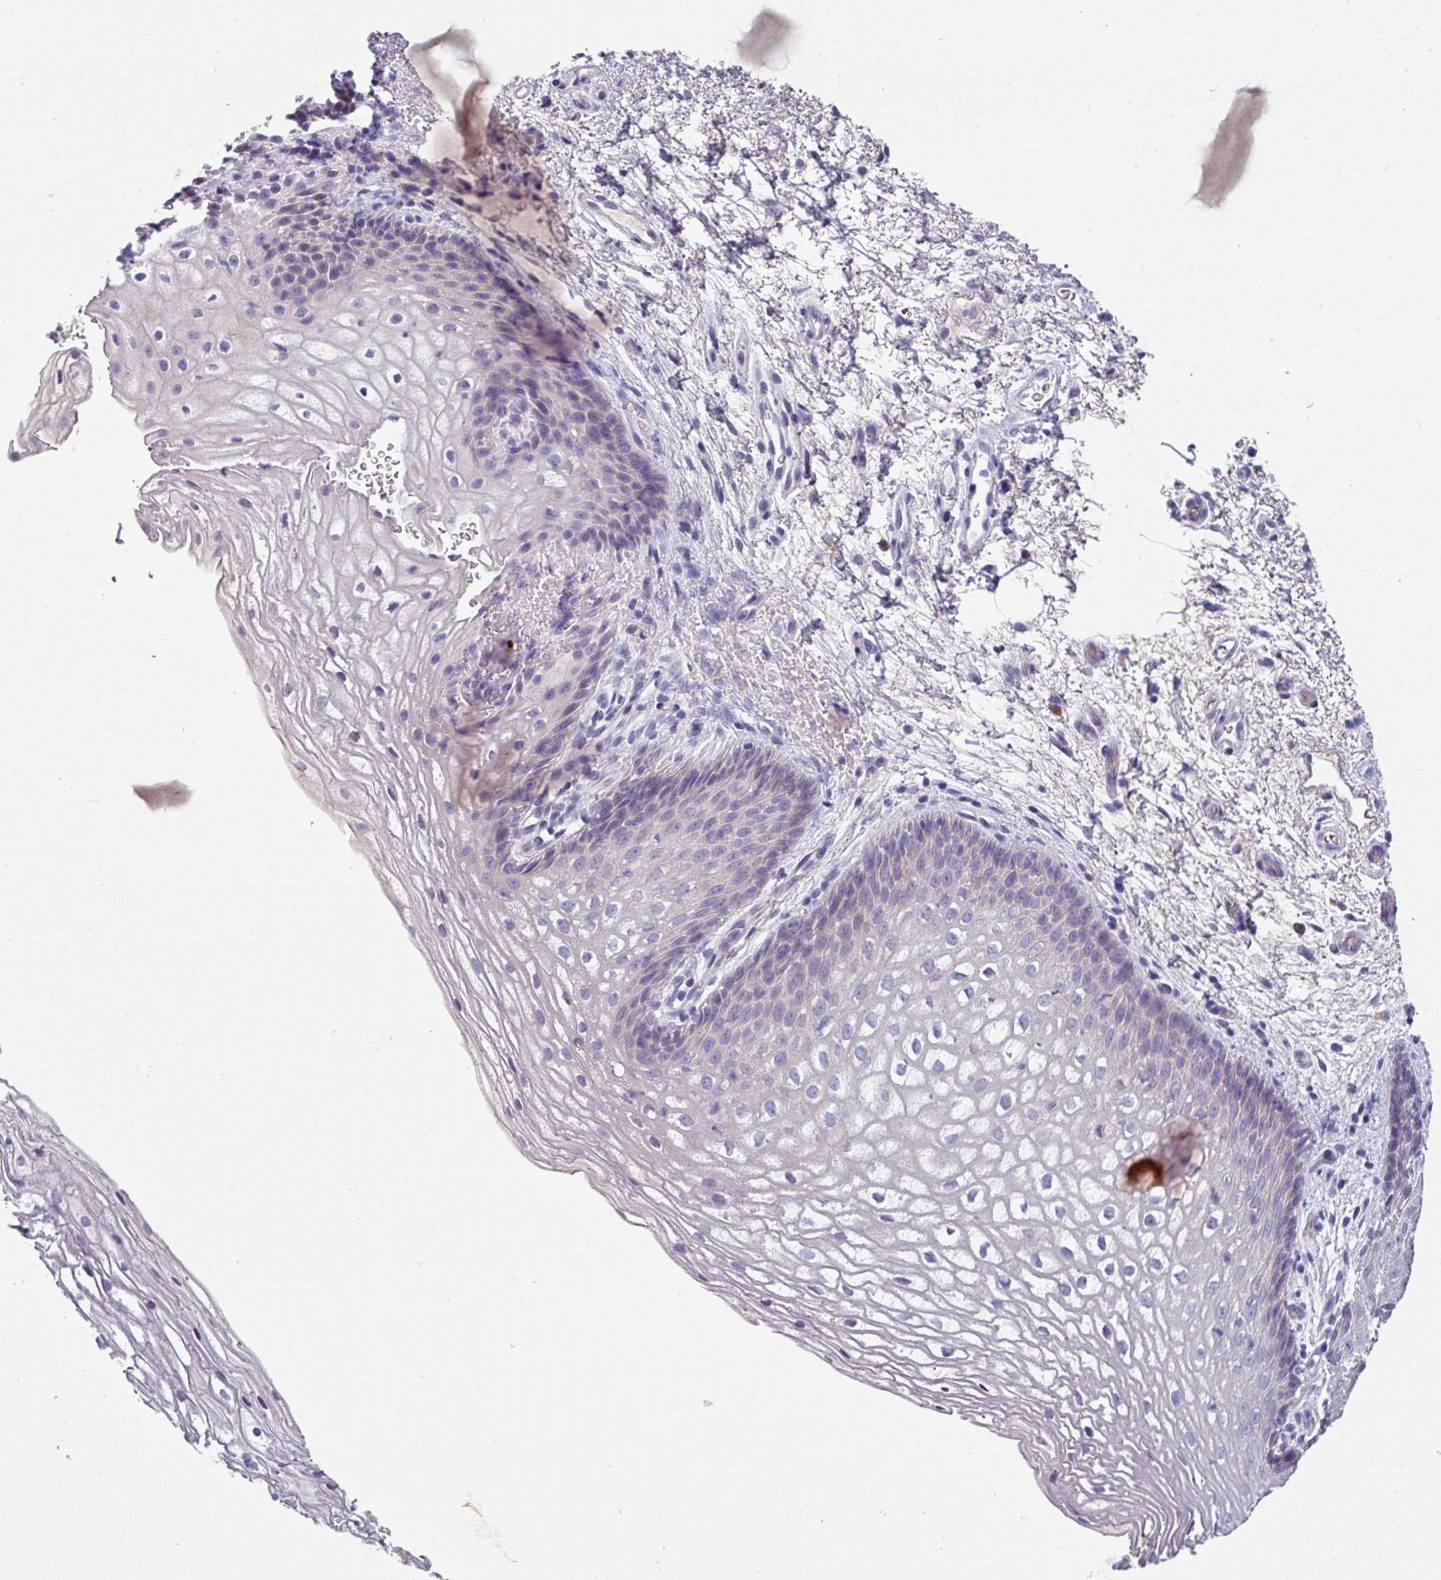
{"staining": {"intensity": "negative", "quantity": "none", "location": "none"}, "tissue": "vagina", "cell_type": "Squamous epithelial cells", "image_type": "normal", "snomed": [{"axis": "morphology", "description": "Normal tissue, NOS"}, {"axis": "topography", "description": "Vagina"}], "caption": "A high-resolution micrograph shows immunohistochemistry (IHC) staining of normal vagina, which exhibits no significant expression in squamous epithelial cells.", "gene": "TMEM132A", "patient": {"sex": "female", "age": 47}}